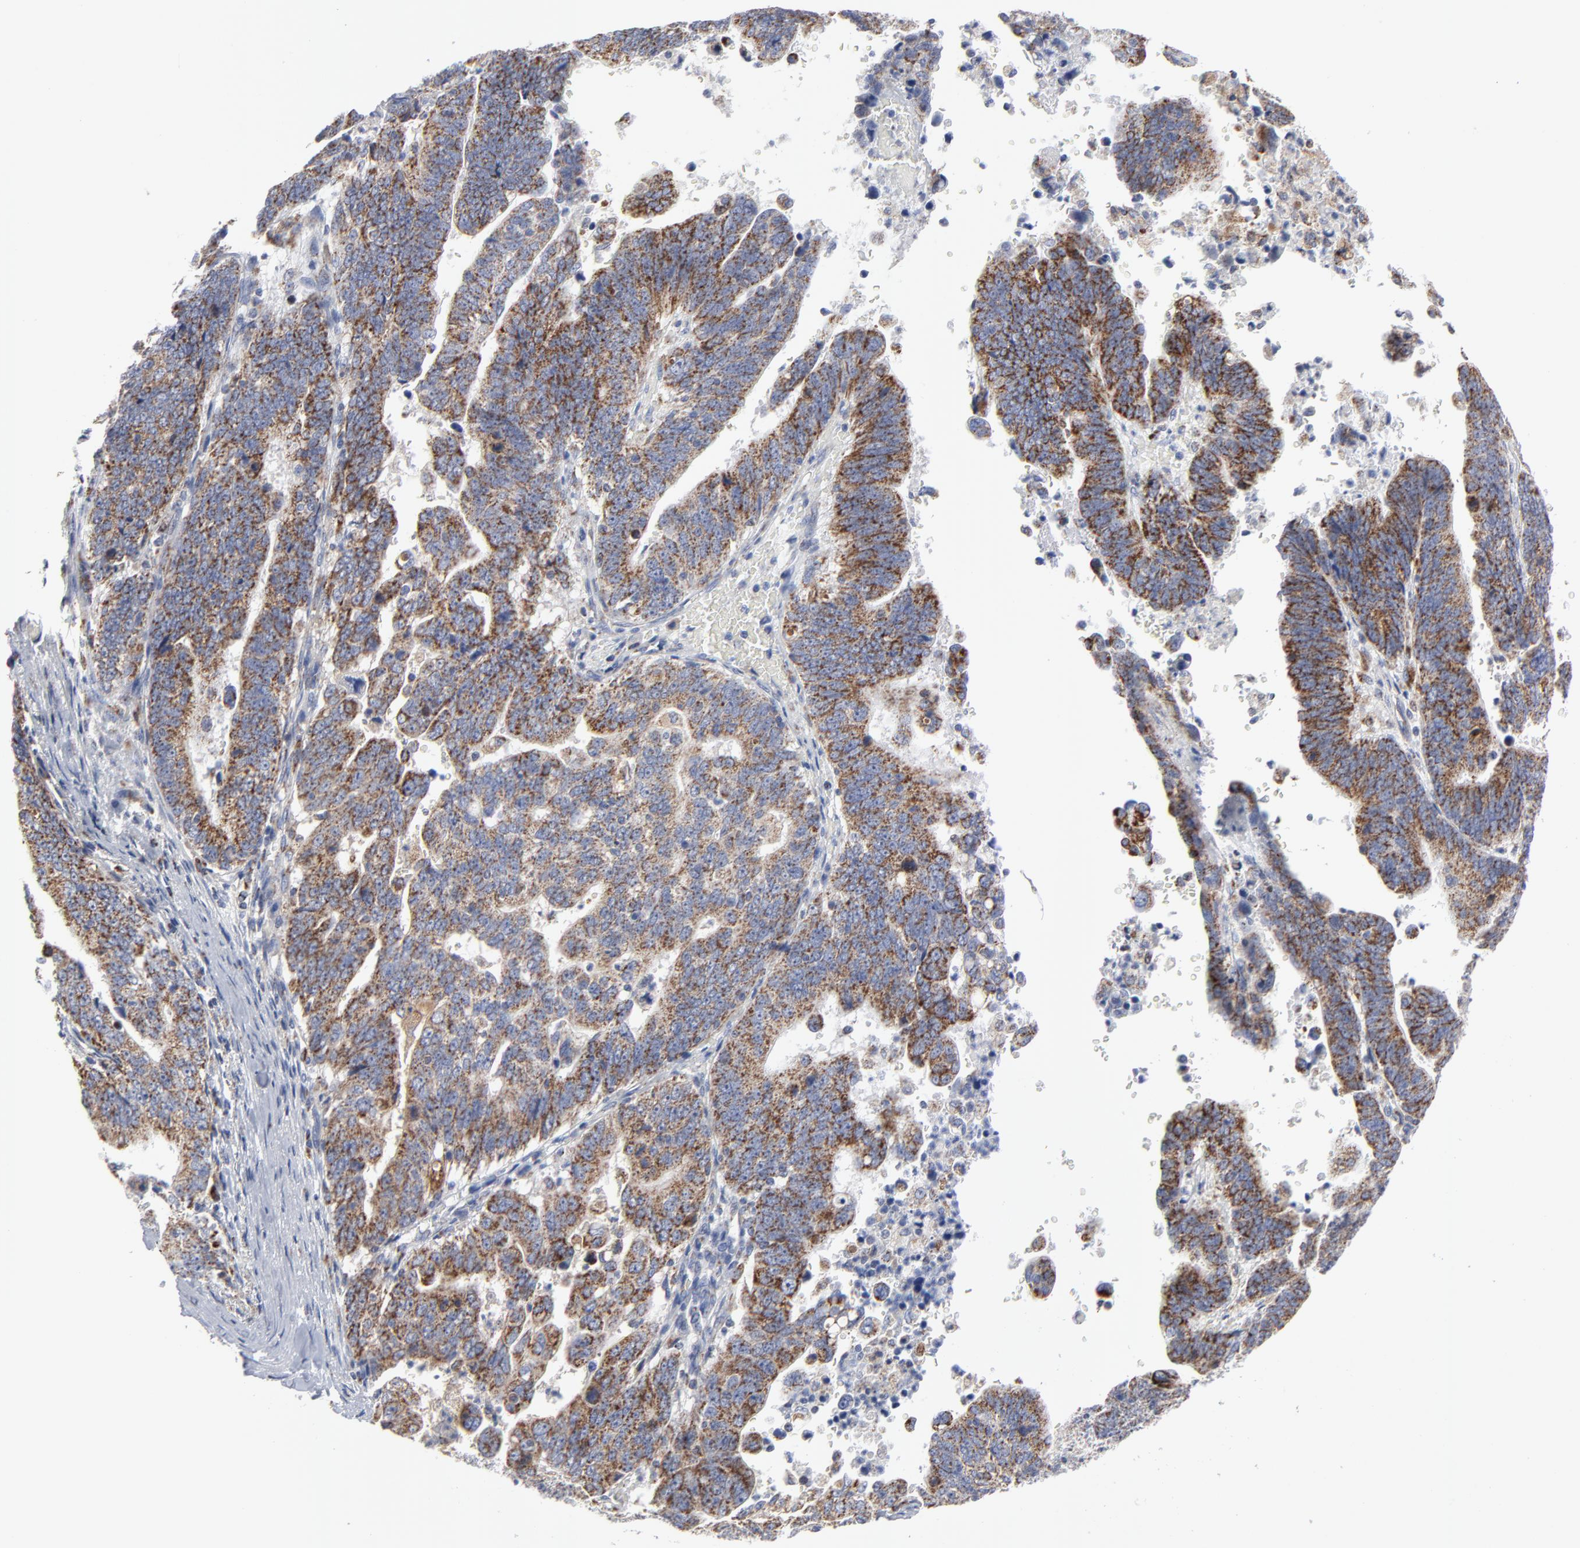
{"staining": {"intensity": "moderate", "quantity": ">75%", "location": "cytoplasmic/membranous"}, "tissue": "stomach cancer", "cell_type": "Tumor cells", "image_type": "cancer", "snomed": [{"axis": "morphology", "description": "Adenocarcinoma, NOS"}, {"axis": "topography", "description": "Stomach, upper"}], "caption": "Immunohistochemistry (DAB (3,3'-diaminobenzidine)) staining of stomach cancer demonstrates moderate cytoplasmic/membranous protein positivity in approximately >75% of tumor cells.", "gene": "TXNRD2", "patient": {"sex": "female", "age": 50}}